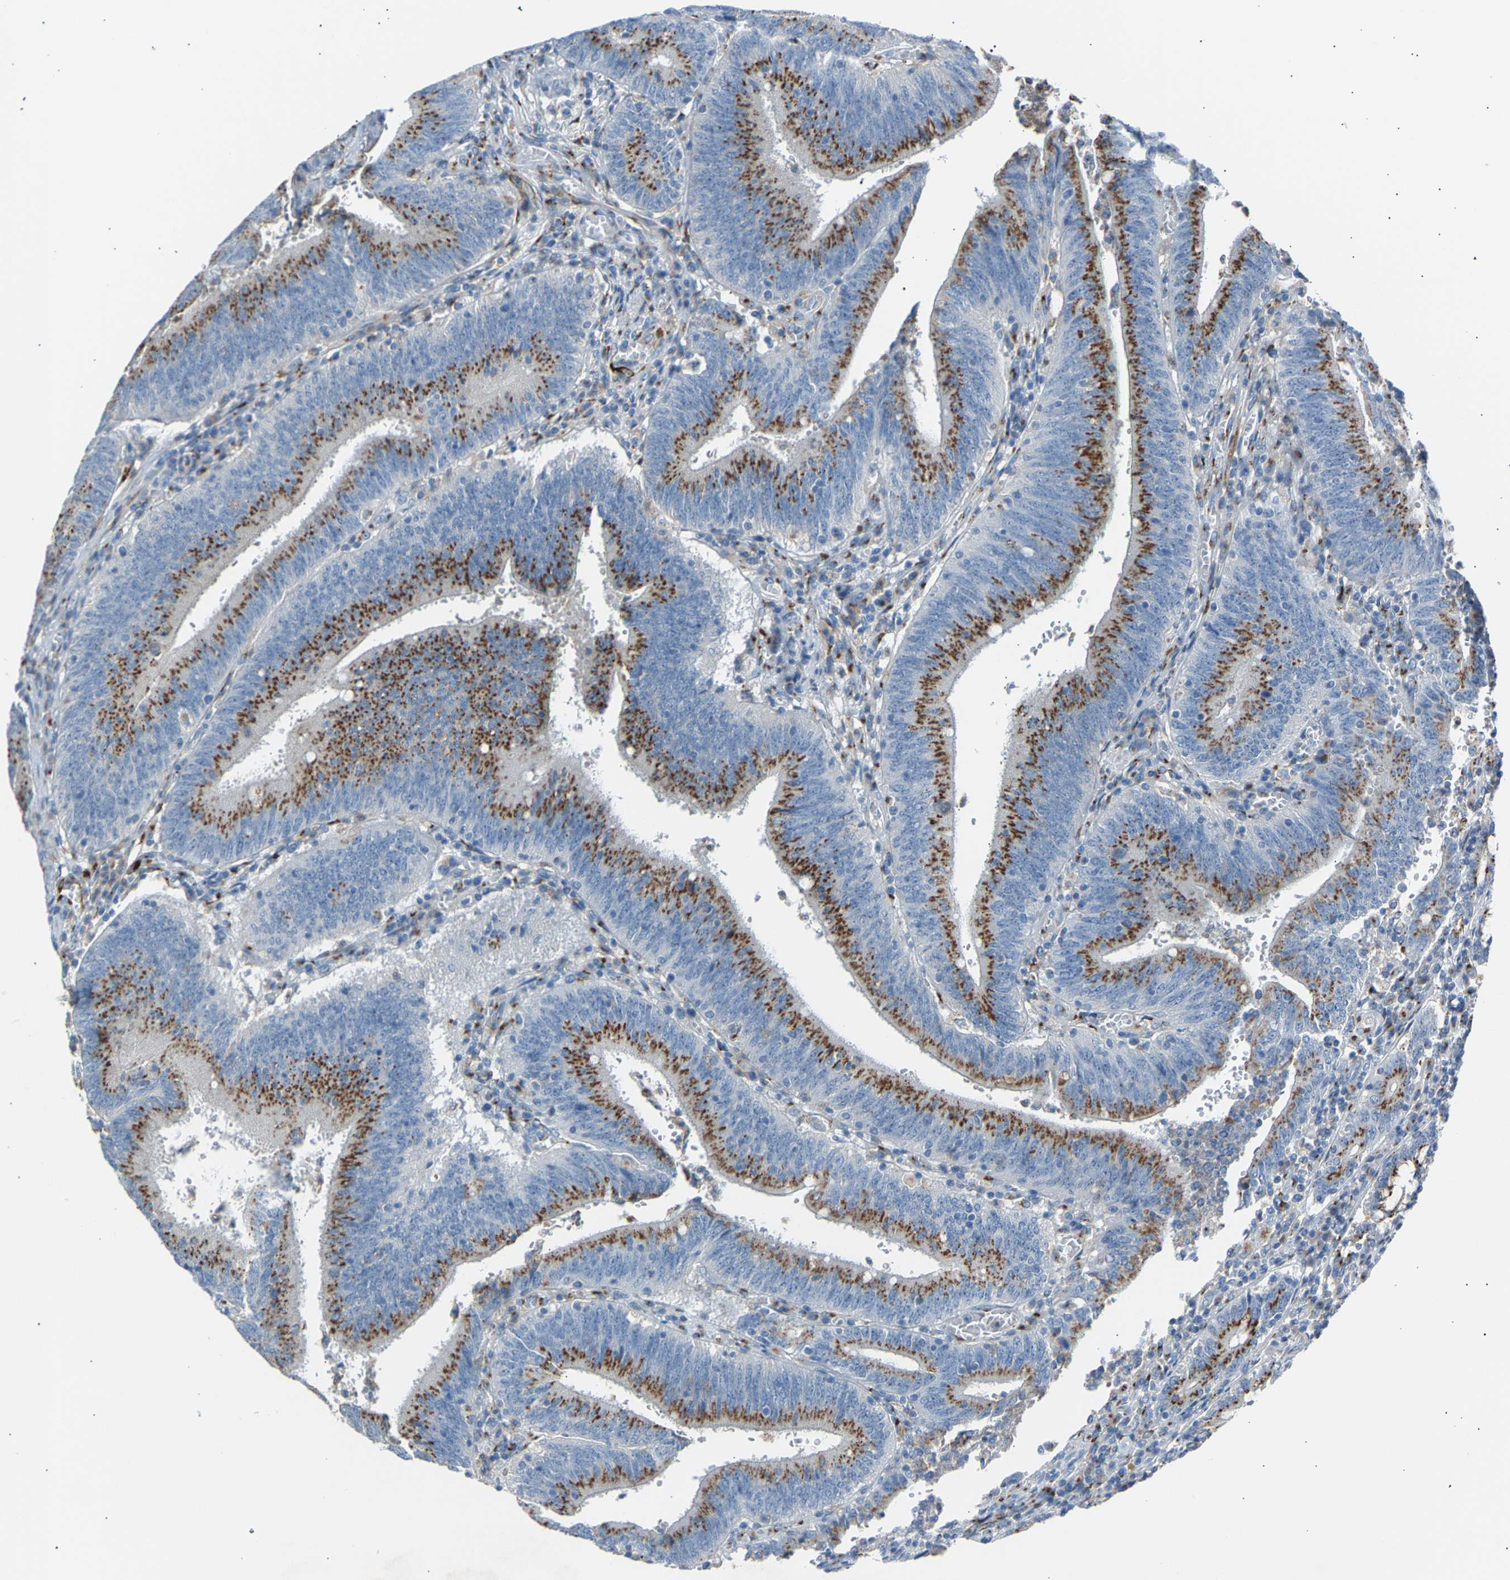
{"staining": {"intensity": "strong", "quantity": ">75%", "location": "cytoplasmic/membranous"}, "tissue": "colorectal cancer", "cell_type": "Tumor cells", "image_type": "cancer", "snomed": [{"axis": "morphology", "description": "Normal tissue, NOS"}, {"axis": "morphology", "description": "Adenocarcinoma, NOS"}, {"axis": "topography", "description": "Rectum"}], "caption": "Strong cytoplasmic/membranous protein staining is seen in approximately >75% of tumor cells in colorectal adenocarcinoma. The staining was performed using DAB (3,3'-diaminobenzidine) to visualize the protein expression in brown, while the nuclei were stained in blue with hematoxylin (Magnification: 20x).", "gene": "CYREN", "patient": {"sex": "female", "age": 66}}